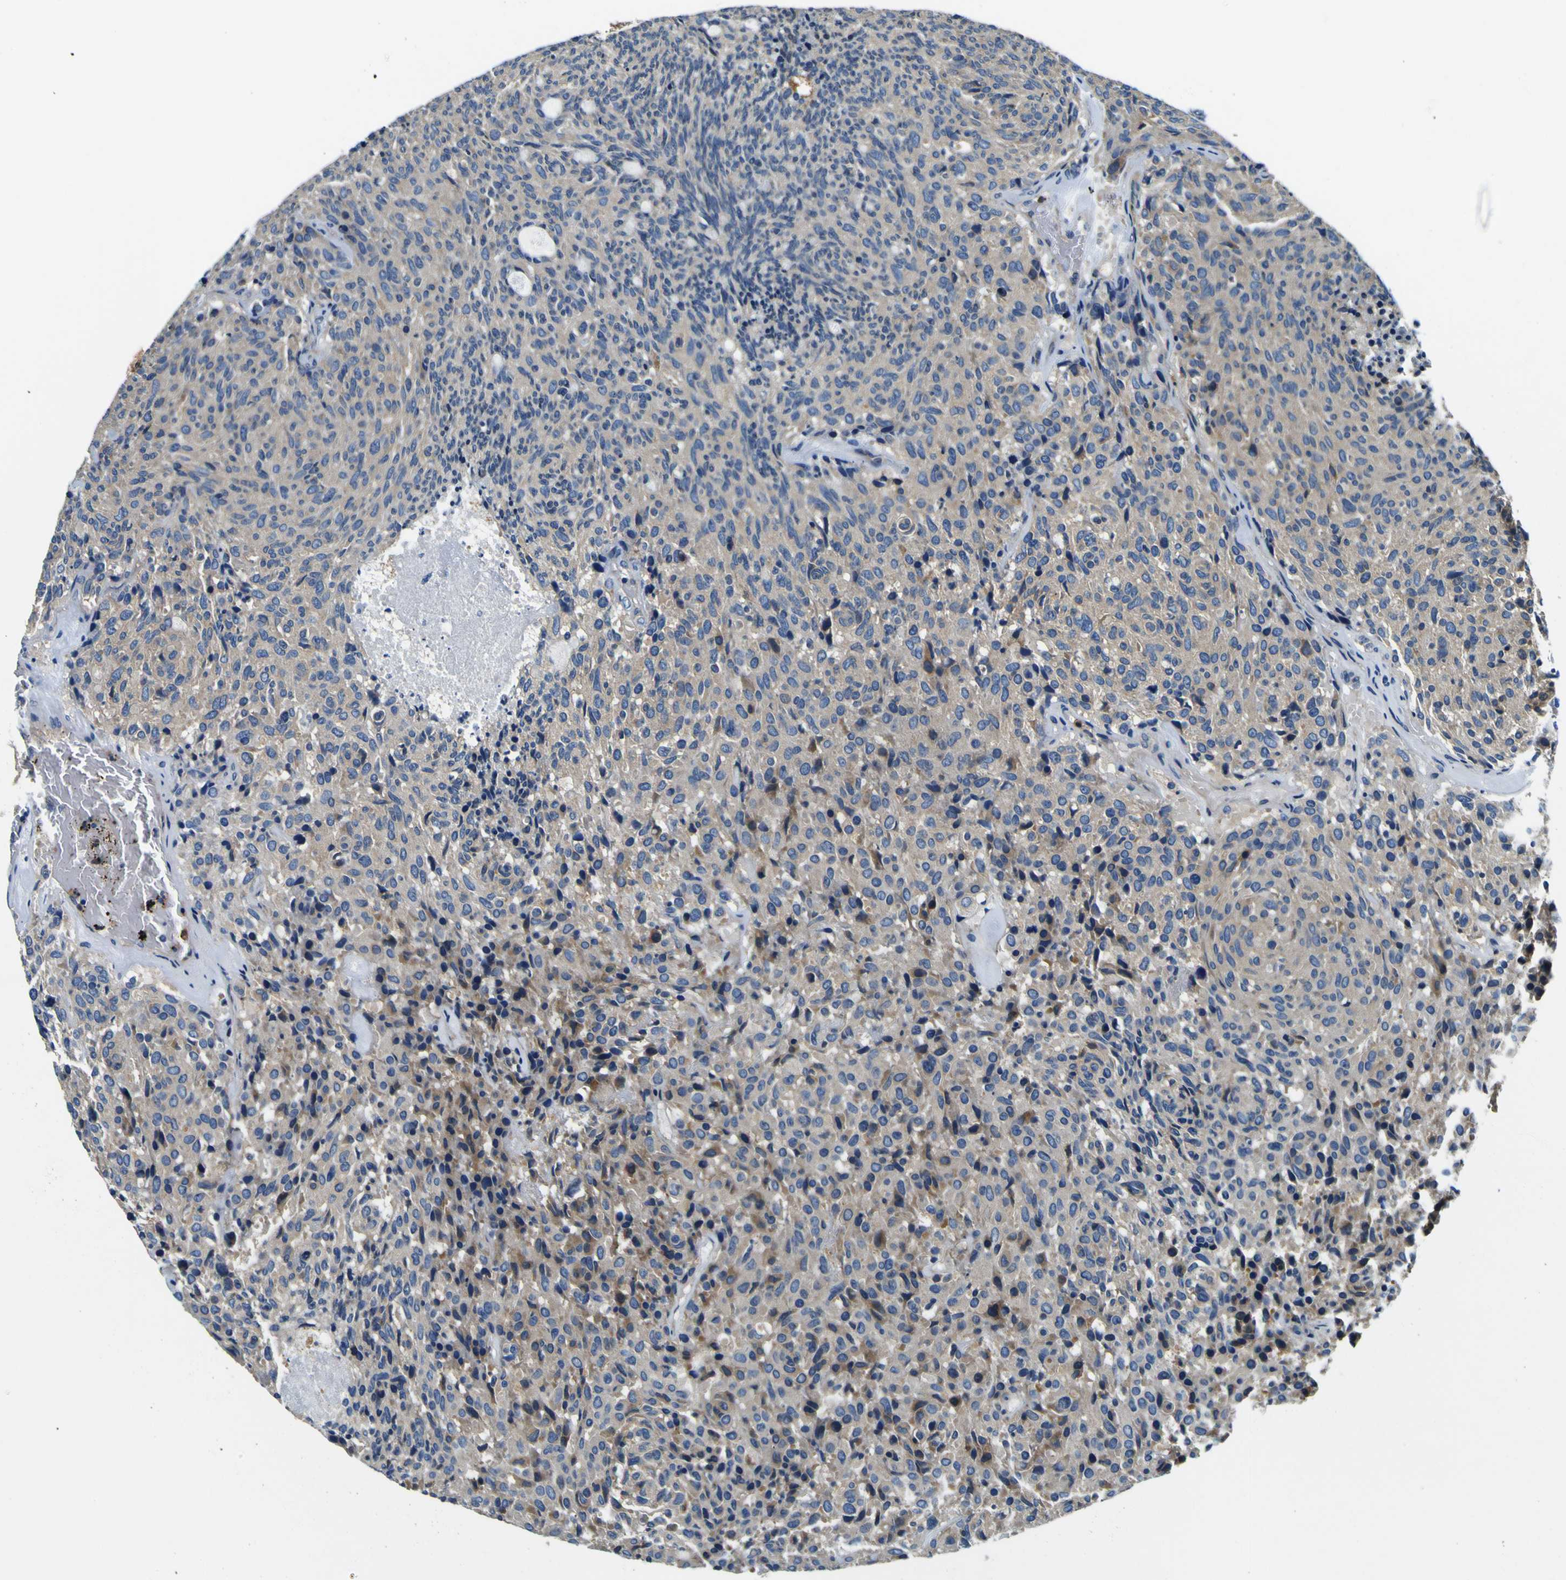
{"staining": {"intensity": "negative", "quantity": "none", "location": "none"}, "tissue": "carcinoid", "cell_type": "Tumor cells", "image_type": "cancer", "snomed": [{"axis": "morphology", "description": "Carcinoid, malignant, NOS"}, {"axis": "topography", "description": "Pancreas"}], "caption": "Carcinoid (malignant) stained for a protein using immunohistochemistry (IHC) displays no positivity tumor cells.", "gene": "CLSTN1", "patient": {"sex": "female", "age": 54}}